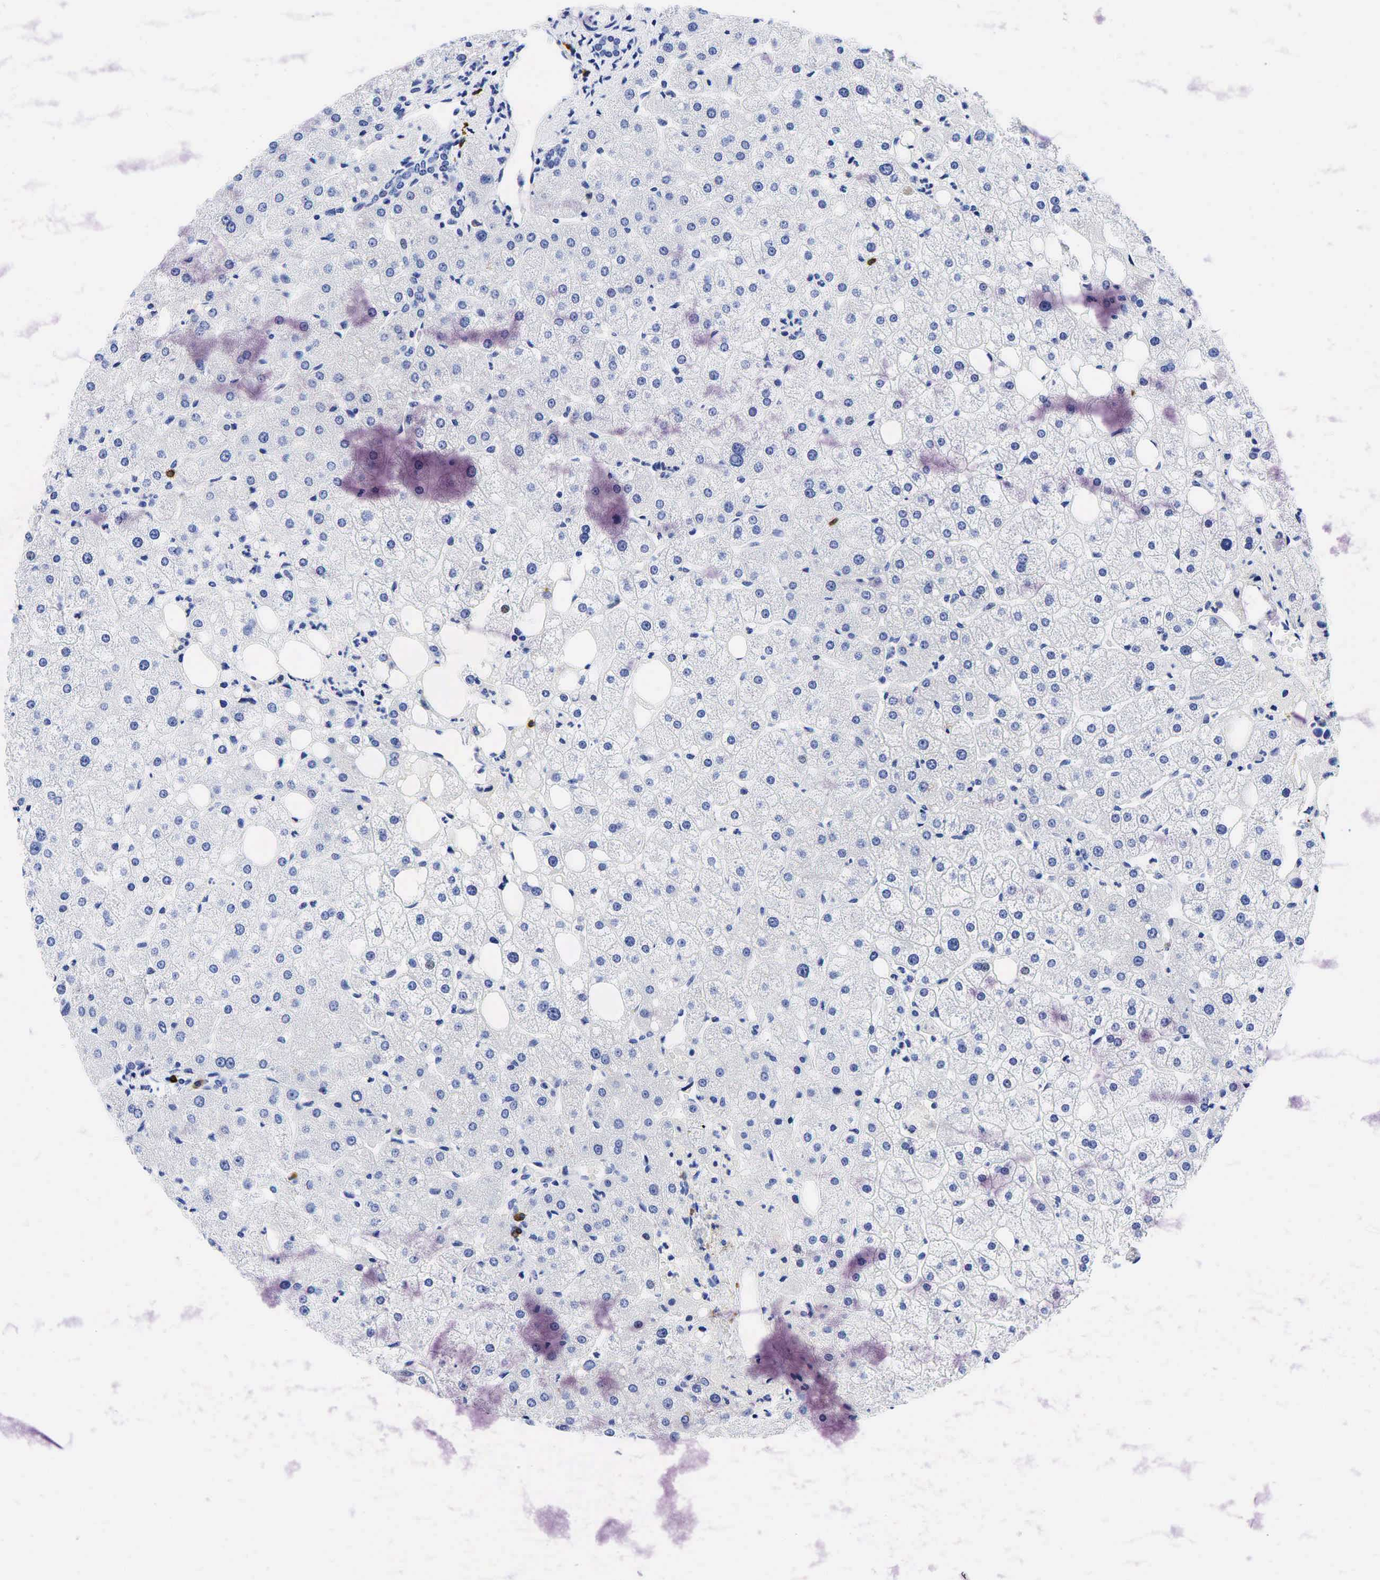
{"staining": {"intensity": "negative", "quantity": "none", "location": "none"}, "tissue": "liver", "cell_type": "Cholangiocytes", "image_type": "normal", "snomed": [{"axis": "morphology", "description": "Normal tissue, NOS"}, {"axis": "topography", "description": "Liver"}], "caption": "High magnification brightfield microscopy of normal liver stained with DAB (brown) and counterstained with hematoxylin (blue): cholangiocytes show no significant positivity.", "gene": "CD79A", "patient": {"sex": "male", "age": 35}}